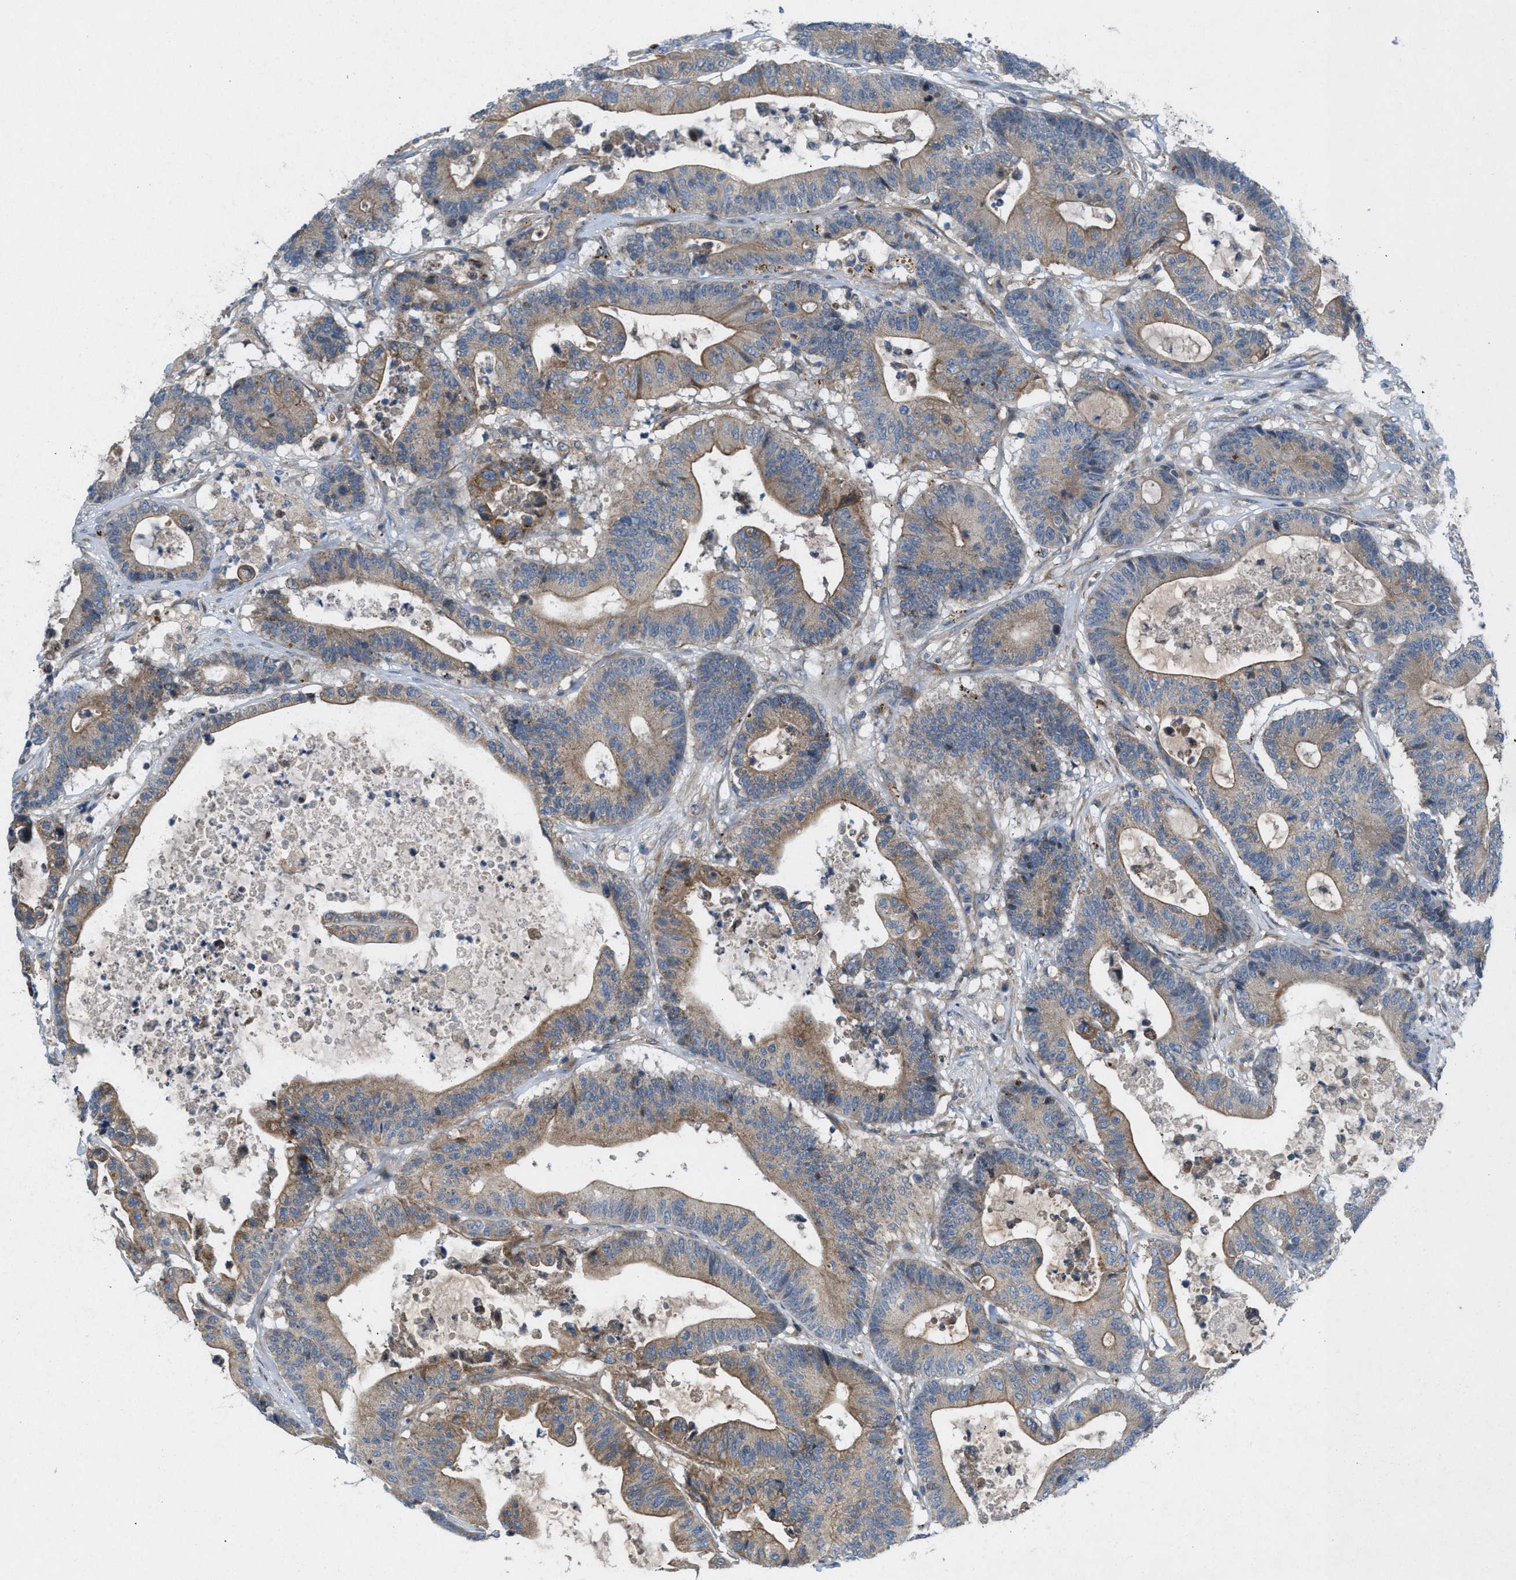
{"staining": {"intensity": "weak", "quantity": ">75%", "location": "cytoplasmic/membranous"}, "tissue": "colorectal cancer", "cell_type": "Tumor cells", "image_type": "cancer", "snomed": [{"axis": "morphology", "description": "Adenocarcinoma, NOS"}, {"axis": "topography", "description": "Colon"}], "caption": "A high-resolution photomicrograph shows IHC staining of colorectal cancer (adenocarcinoma), which demonstrates weak cytoplasmic/membranous staining in approximately >75% of tumor cells.", "gene": "CYB5D1", "patient": {"sex": "female", "age": 84}}